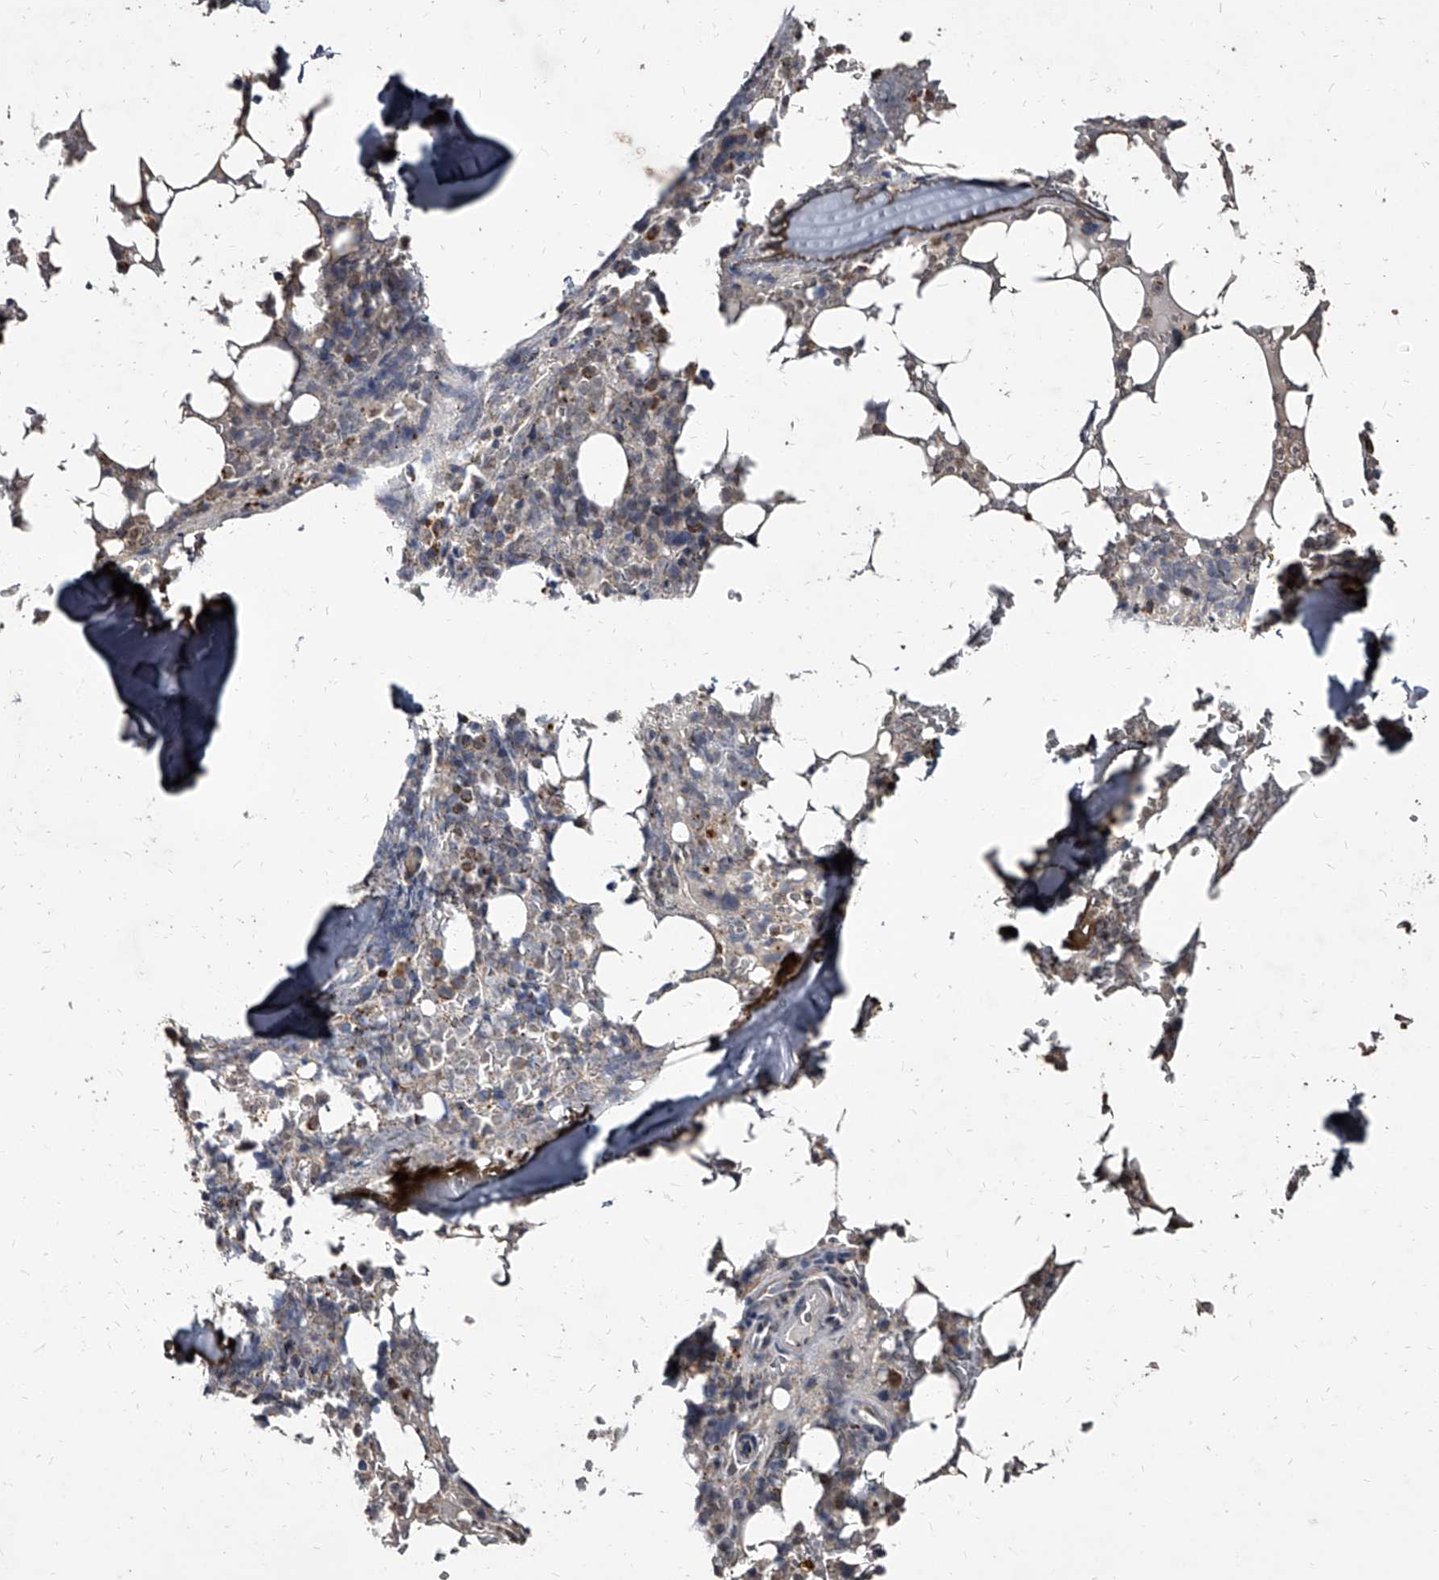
{"staining": {"intensity": "moderate", "quantity": "<25%", "location": "cytoplasmic/membranous"}, "tissue": "bone marrow", "cell_type": "Hematopoietic cells", "image_type": "normal", "snomed": [{"axis": "morphology", "description": "Normal tissue, NOS"}, {"axis": "topography", "description": "Bone marrow"}], "caption": "Immunohistochemical staining of benign human bone marrow demonstrates <25% levels of moderate cytoplasmic/membranous protein expression in approximately <25% of hematopoietic cells.", "gene": "GPR183", "patient": {"sex": "male", "age": 58}}